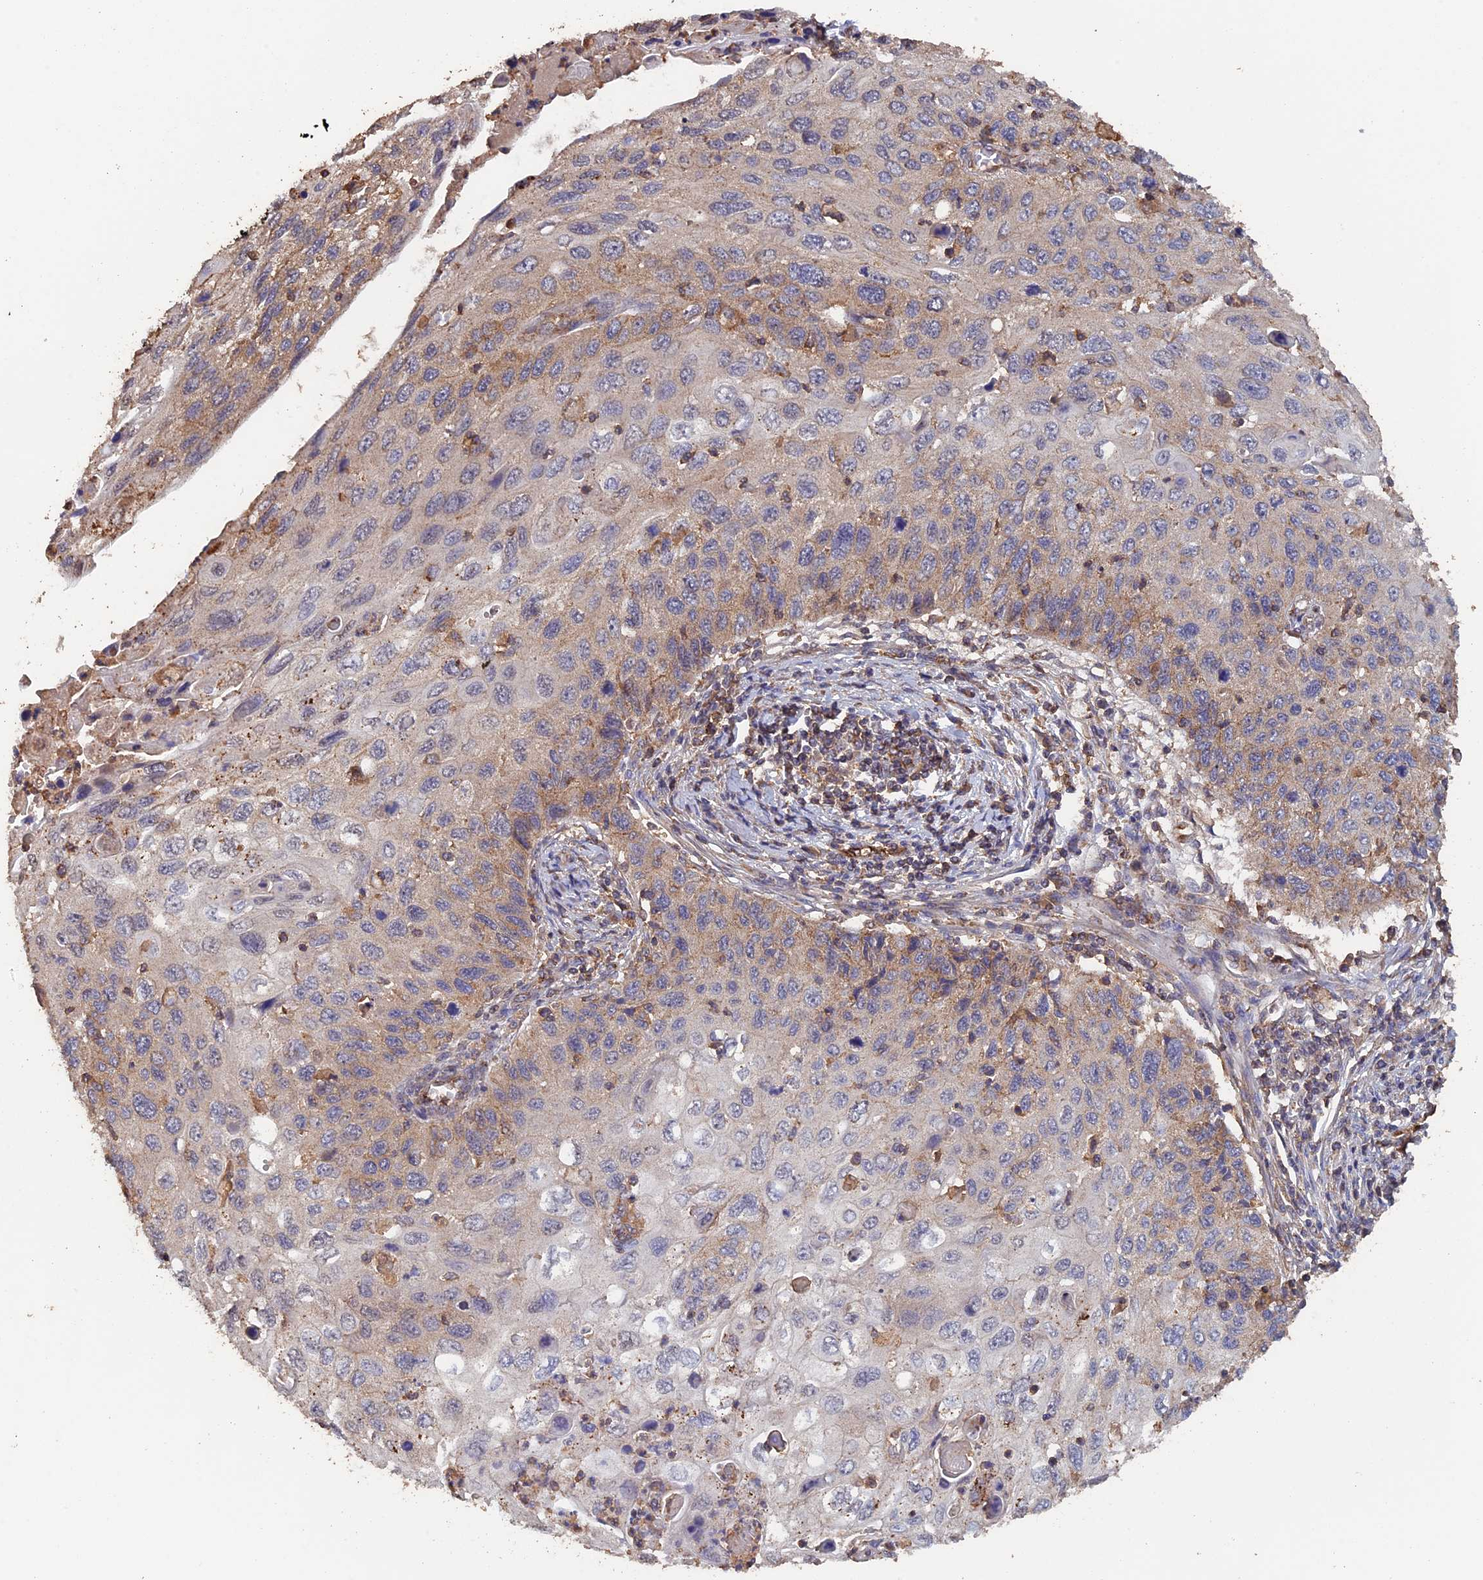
{"staining": {"intensity": "weak", "quantity": "25%-75%", "location": "cytoplasmic/membranous"}, "tissue": "cervical cancer", "cell_type": "Tumor cells", "image_type": "cancer", "snomed": [{"axis": "morphology", "description": "Squamous cell carcinoma, NOS"}, {"axis": "topography", "description": "Cervix"}], "caption": "Approximately 25%-75% of tumor cells in cervical cancer (squamous cell carcinoma) reveal weak cytoplasmic/membranous protein positivity as visualized by brown immunohistochemical staining.", "gene": "PIGQ", "patient": {"sex": "female", "age": 70}}